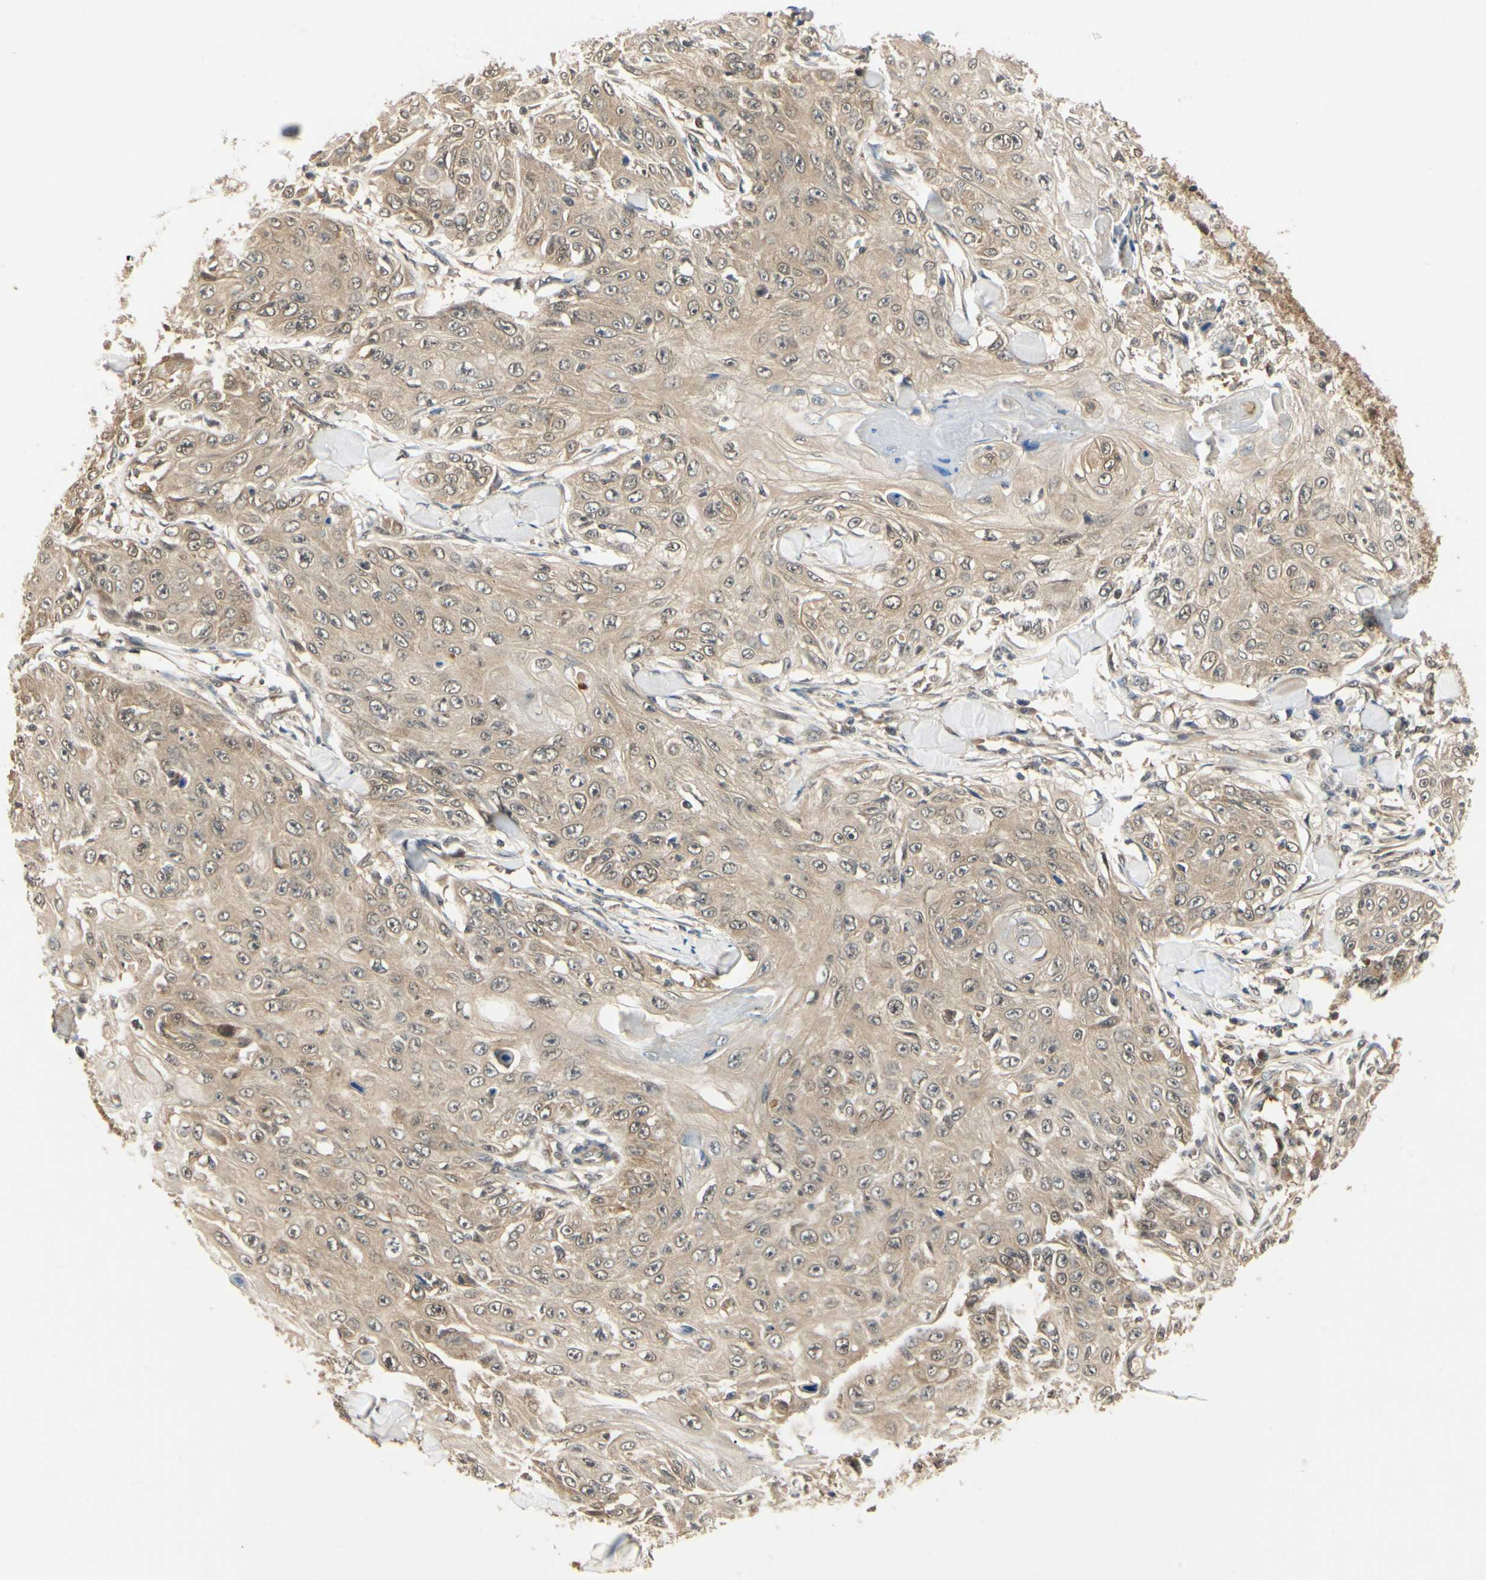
{"staining": {"intensity": "weak", "quantity": ">75%", "location": "cytoplasmic/membranous"}, "tissue": "skin cancer", "cell_type": "Tumor cells", "image_type": "cancer", "snomed": [{"axis": "morphology", "description": "Squamous cell carcinoma, NOS"}, {"axis": "topography", "description": "Skin"}], "caption": "There is low levels of weak cytoplasmic/membranous expression in tumor cells of skin cancer (squamous cell carcinoma), as demonstrated by immunohistochemical staining (brown color).", "gene": "UBE2Z", "patient": {"sex": "male", "age": 86}}